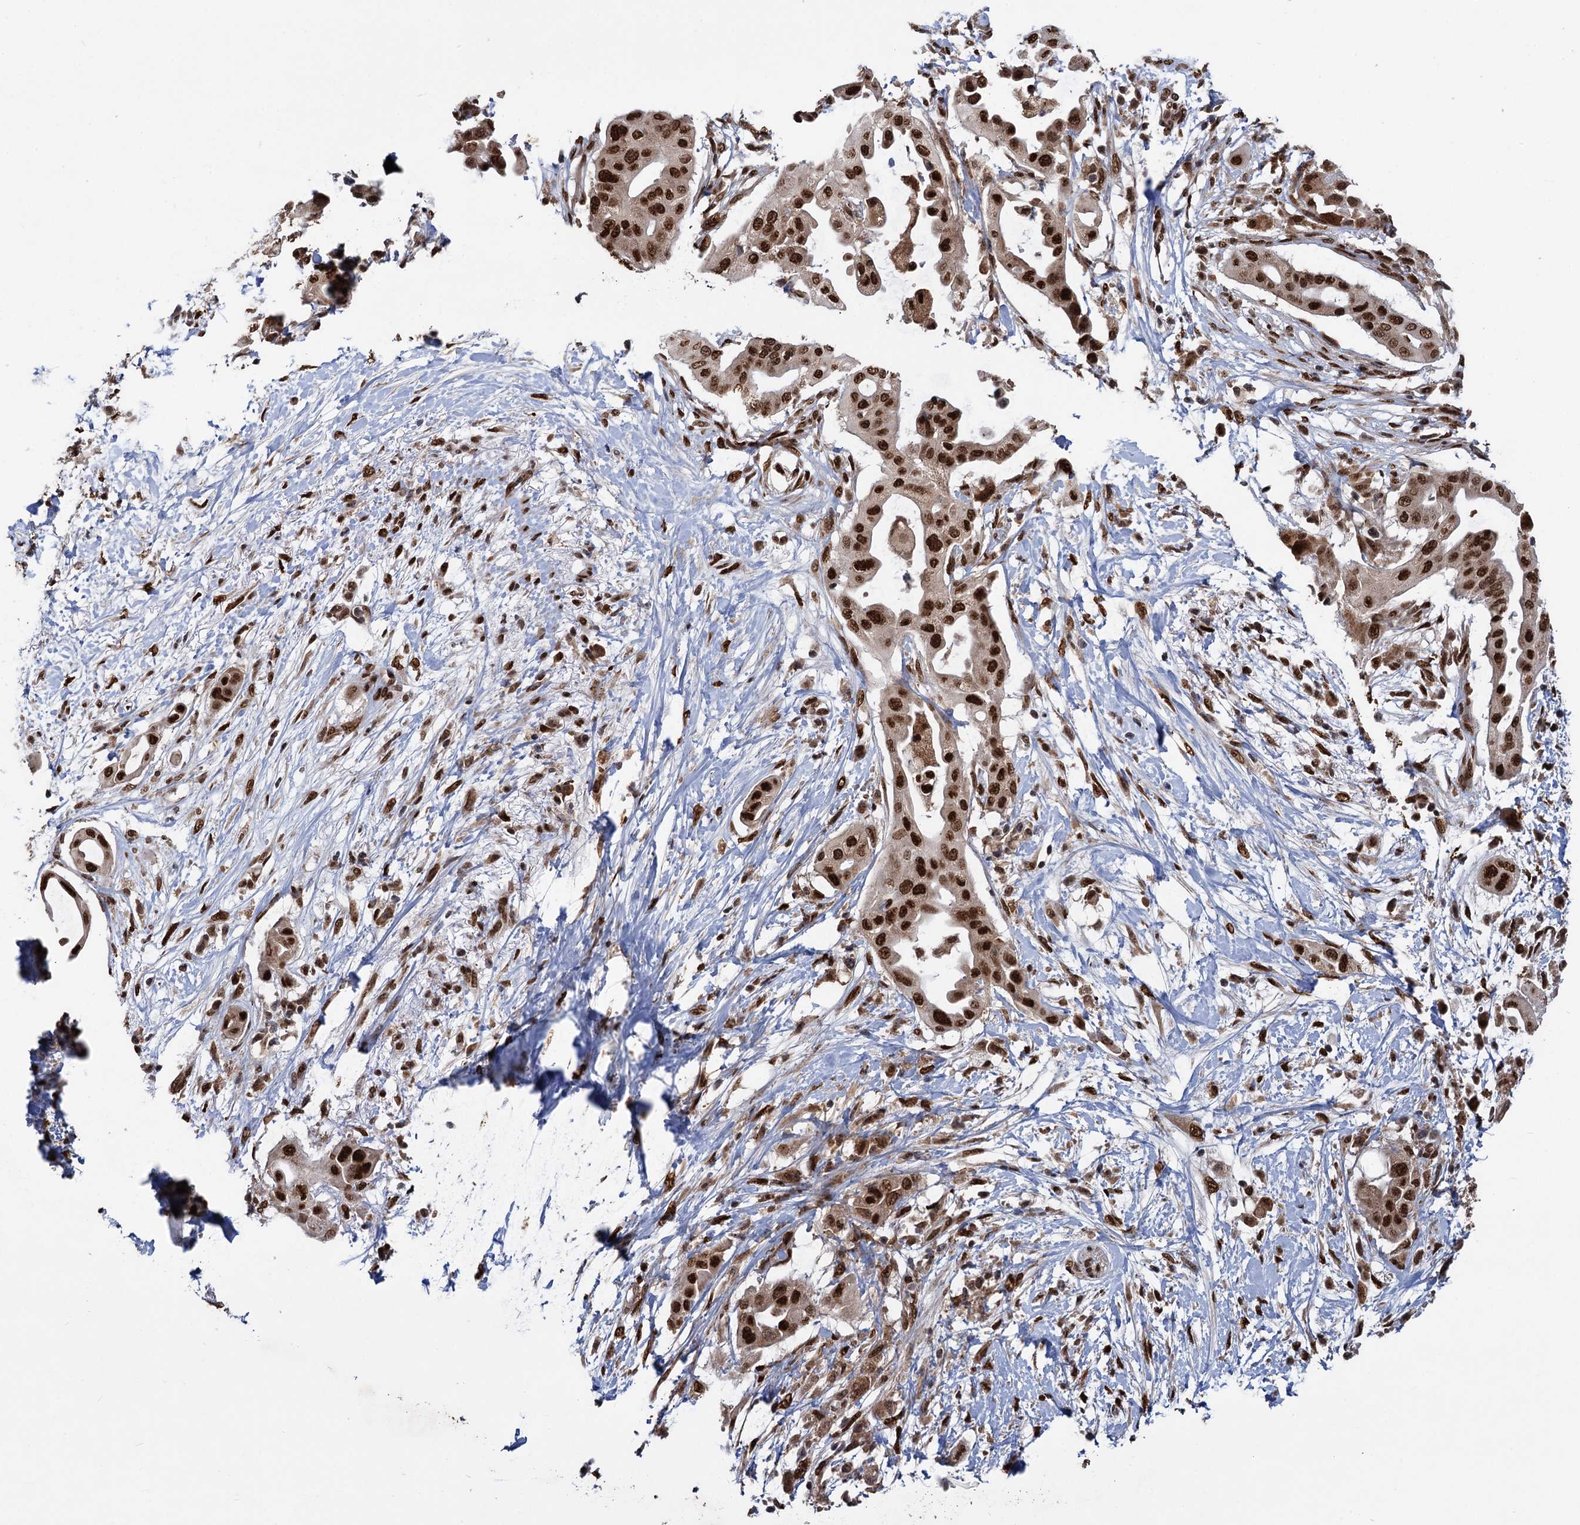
{"staining": {"intensity": "strong", "quantity": ">75%", "location": "nuclear"}, "tissue": "pancreatic cancer", "cell_type": "Tumor cells", "image_type": "cancer", "snomed": [{"axis": "morphology", "description": "Adenocarcinoma, NOS"}, {"axis": "topography", "description": "Pancreas"}], "caption": "Tumor cells demonstrate high levels of strong nuclear staining in about >75% of cells in human pancreatic cancer (adenocarcinoma). (DAB IHC, brown staining for protein, blue staining for nuclei).", "gene": "MESD", "patient": {"sex": "male", "age": 68}}